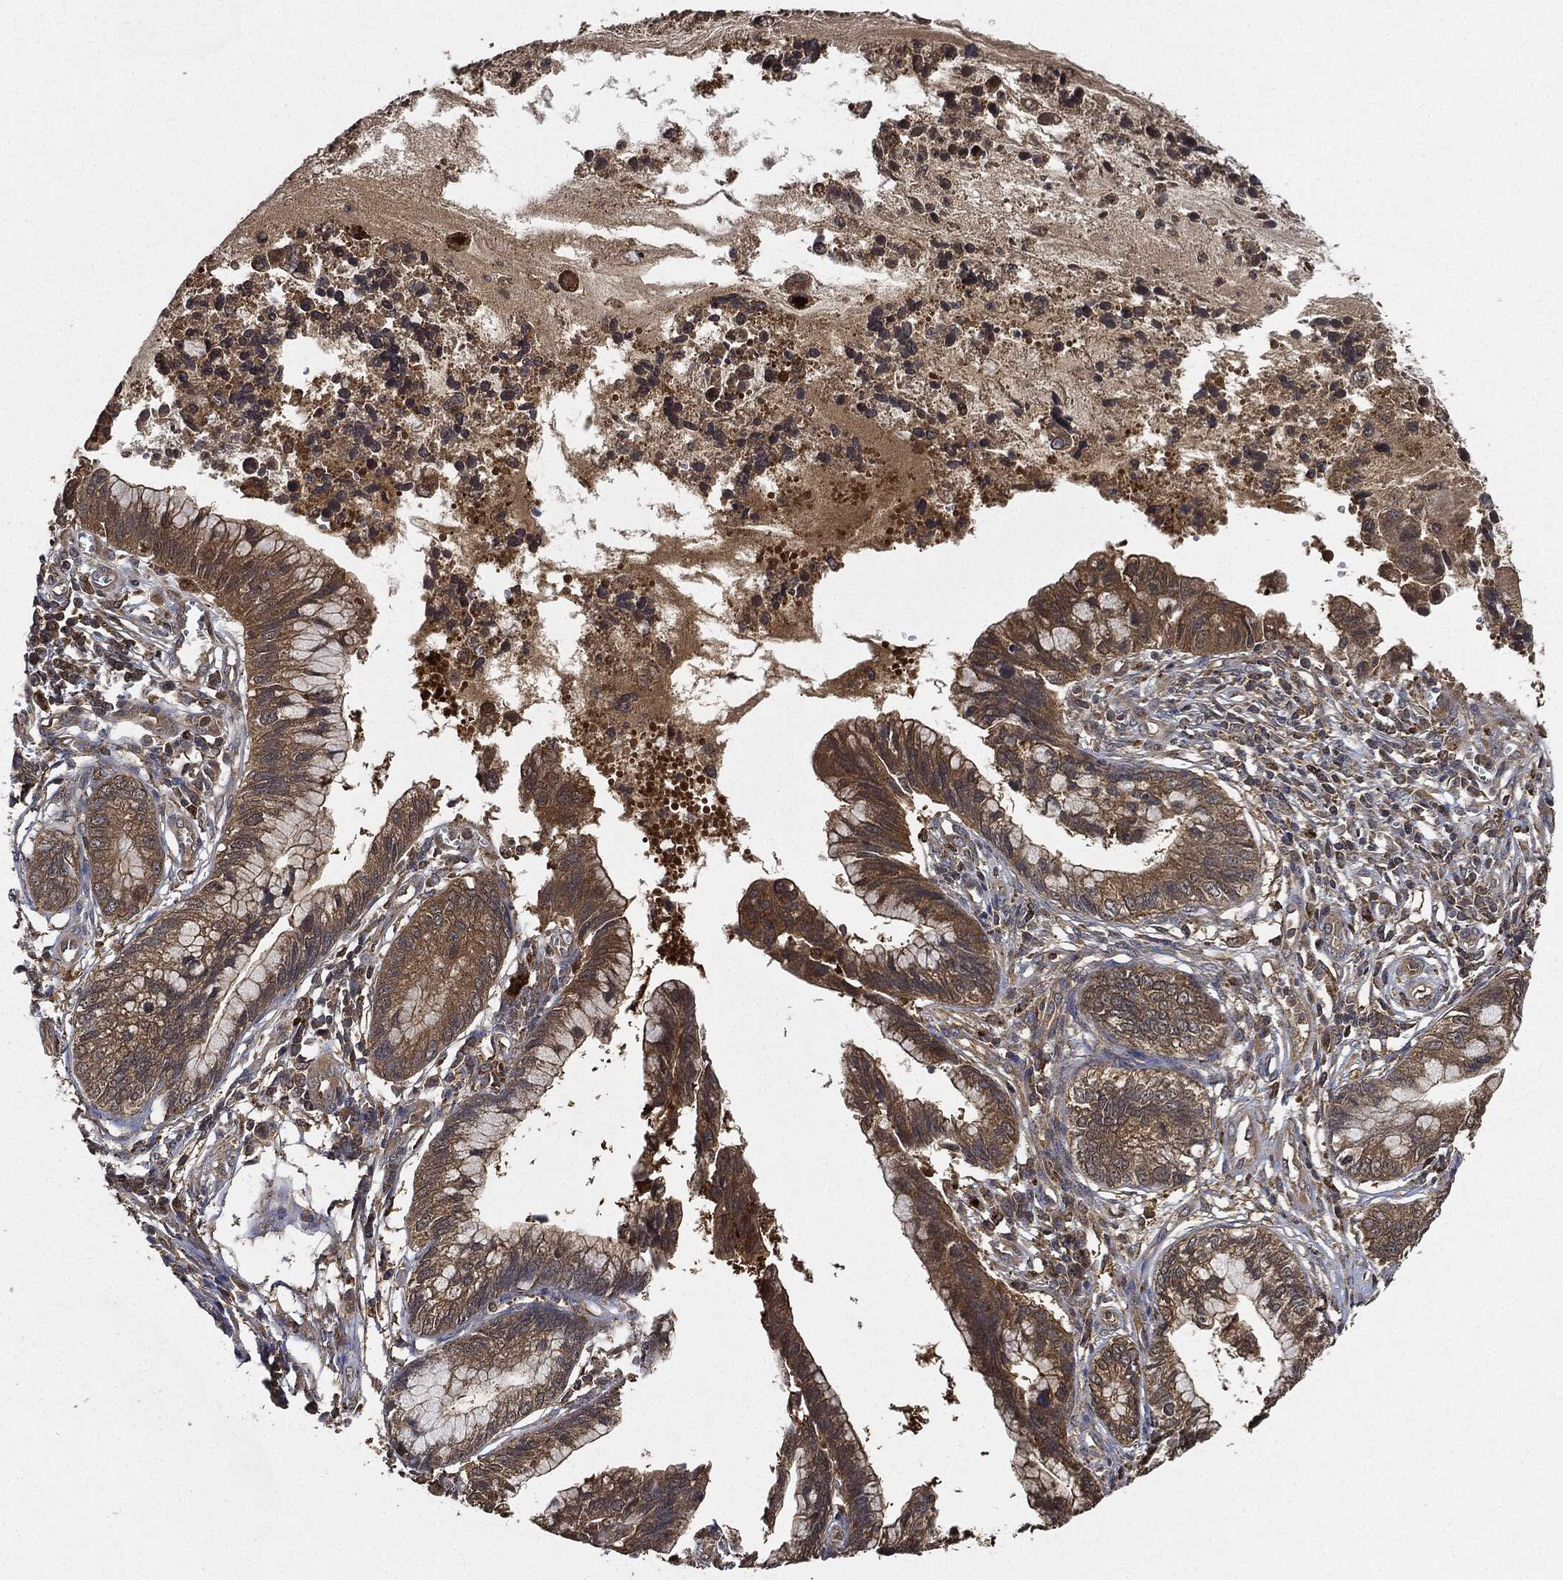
{"staining": {"intensity": "moderate", "quantity": "25%-75%", "location": "cytoplasmic/membranous"}, "tissue": "cervical cancer", "cell_type": "Tumor cells", "image_type": "cancer", "snomed": [{"axis": "morphology", "description": "Adenocarcinoma, NOS"}, {"axis": "topography", "description": "Cervix"}], "caption": "Adenocarcinoma (cervical) stained with a protein marker reveals moderate staining in tumor cells.", "gene": "BRAF", "patient": {"sex": "female", "age": 44}}